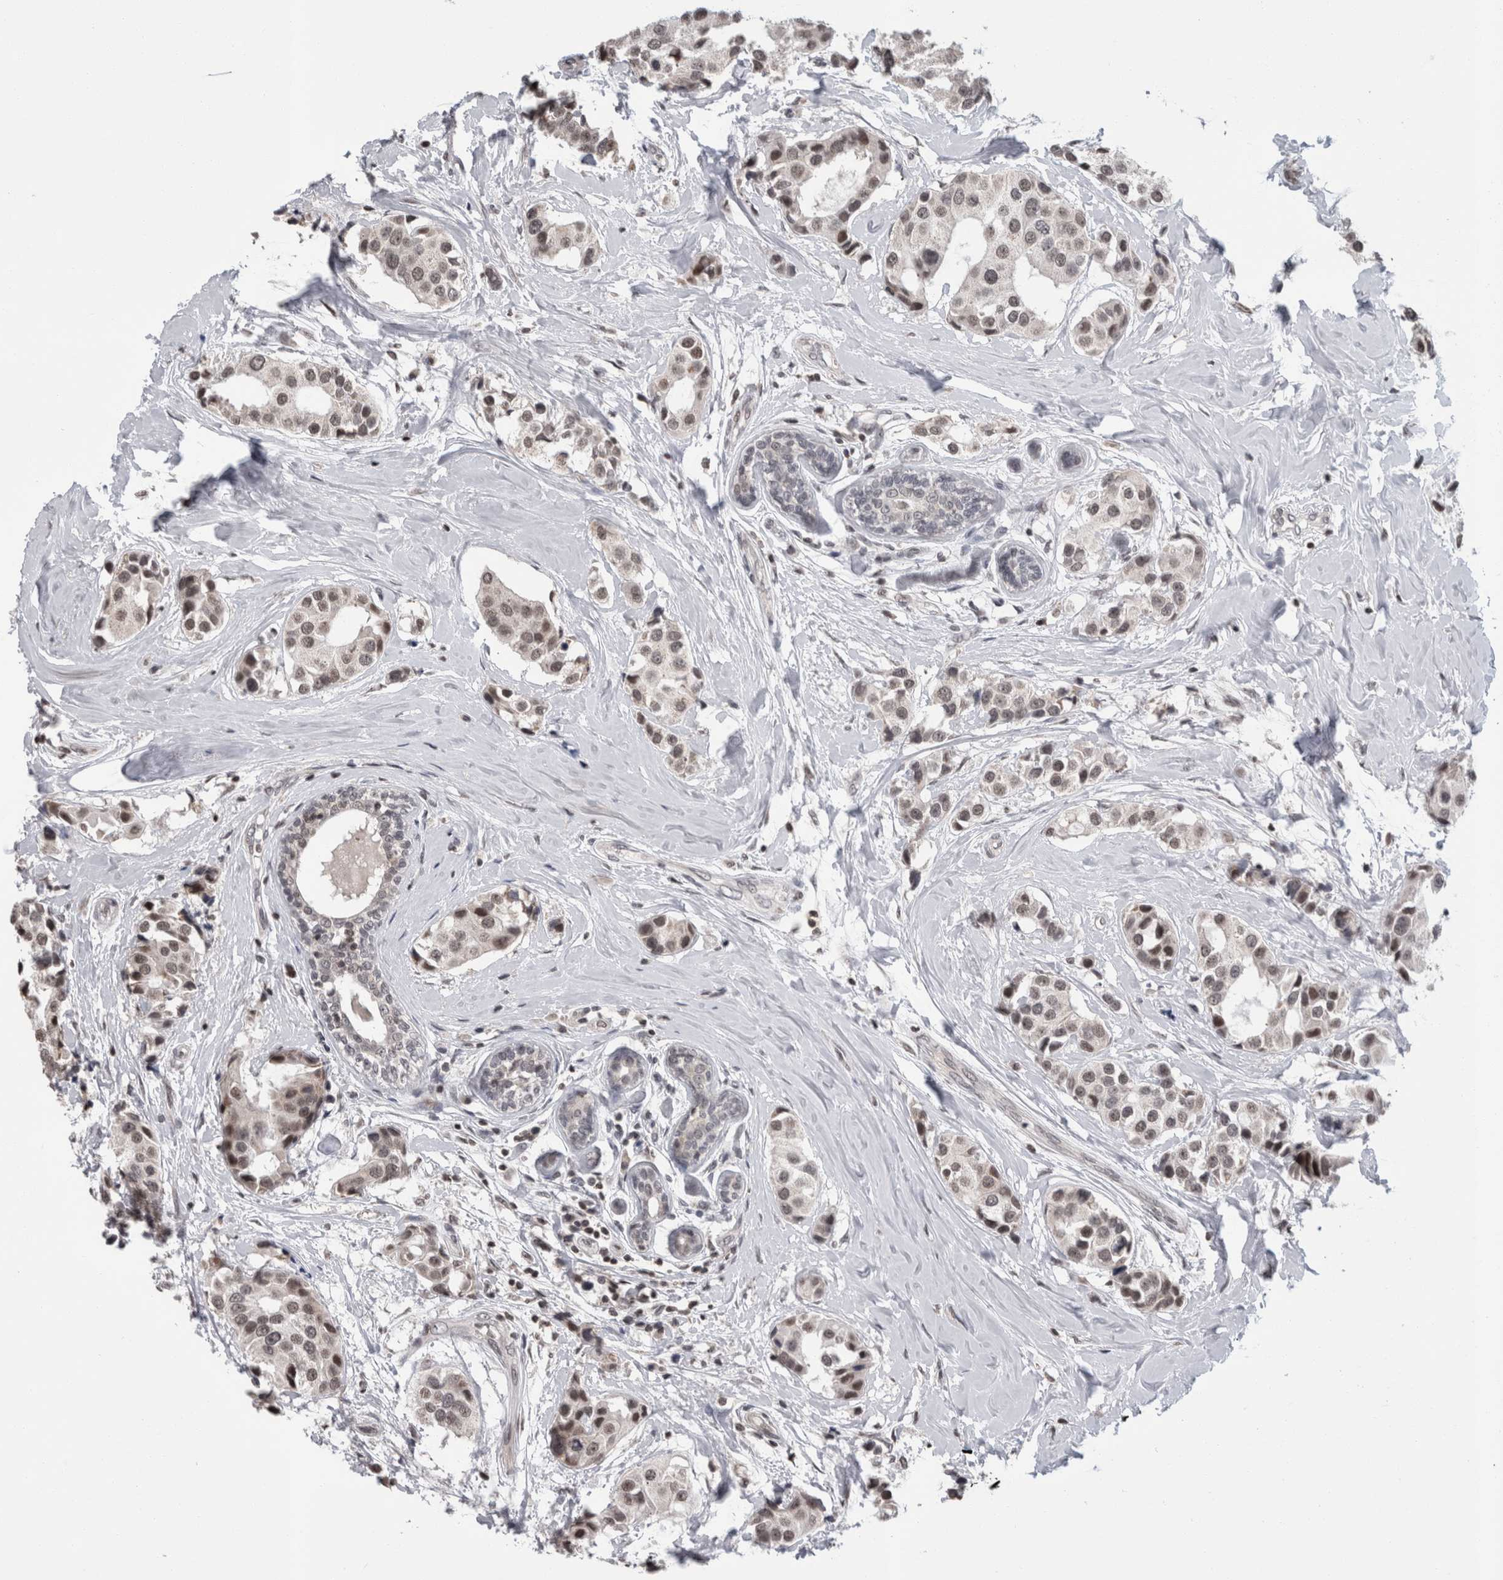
{"staining": {"intensity": "weak", "quantity": "25%-75%", "location": "nuclear"}, "tissue": "breast cancer", "cell_type": "Tumor cells", "image_type": "cancer", "snomed": [{"axis": "morphology", "description": "Normal tissue, NOS"}, {"axis": "morphology", "description": "Duct carcinoma"}, {"axis": "topography", "description": "Breast"}], "caption": "Weak nuclear protein staining is seen in approximately 25%-75% of tumor cells in breast infiltrating ductal carcinoma.", "gene": "ZBTB11", "patient": {"sex": "female", "age": 39}}